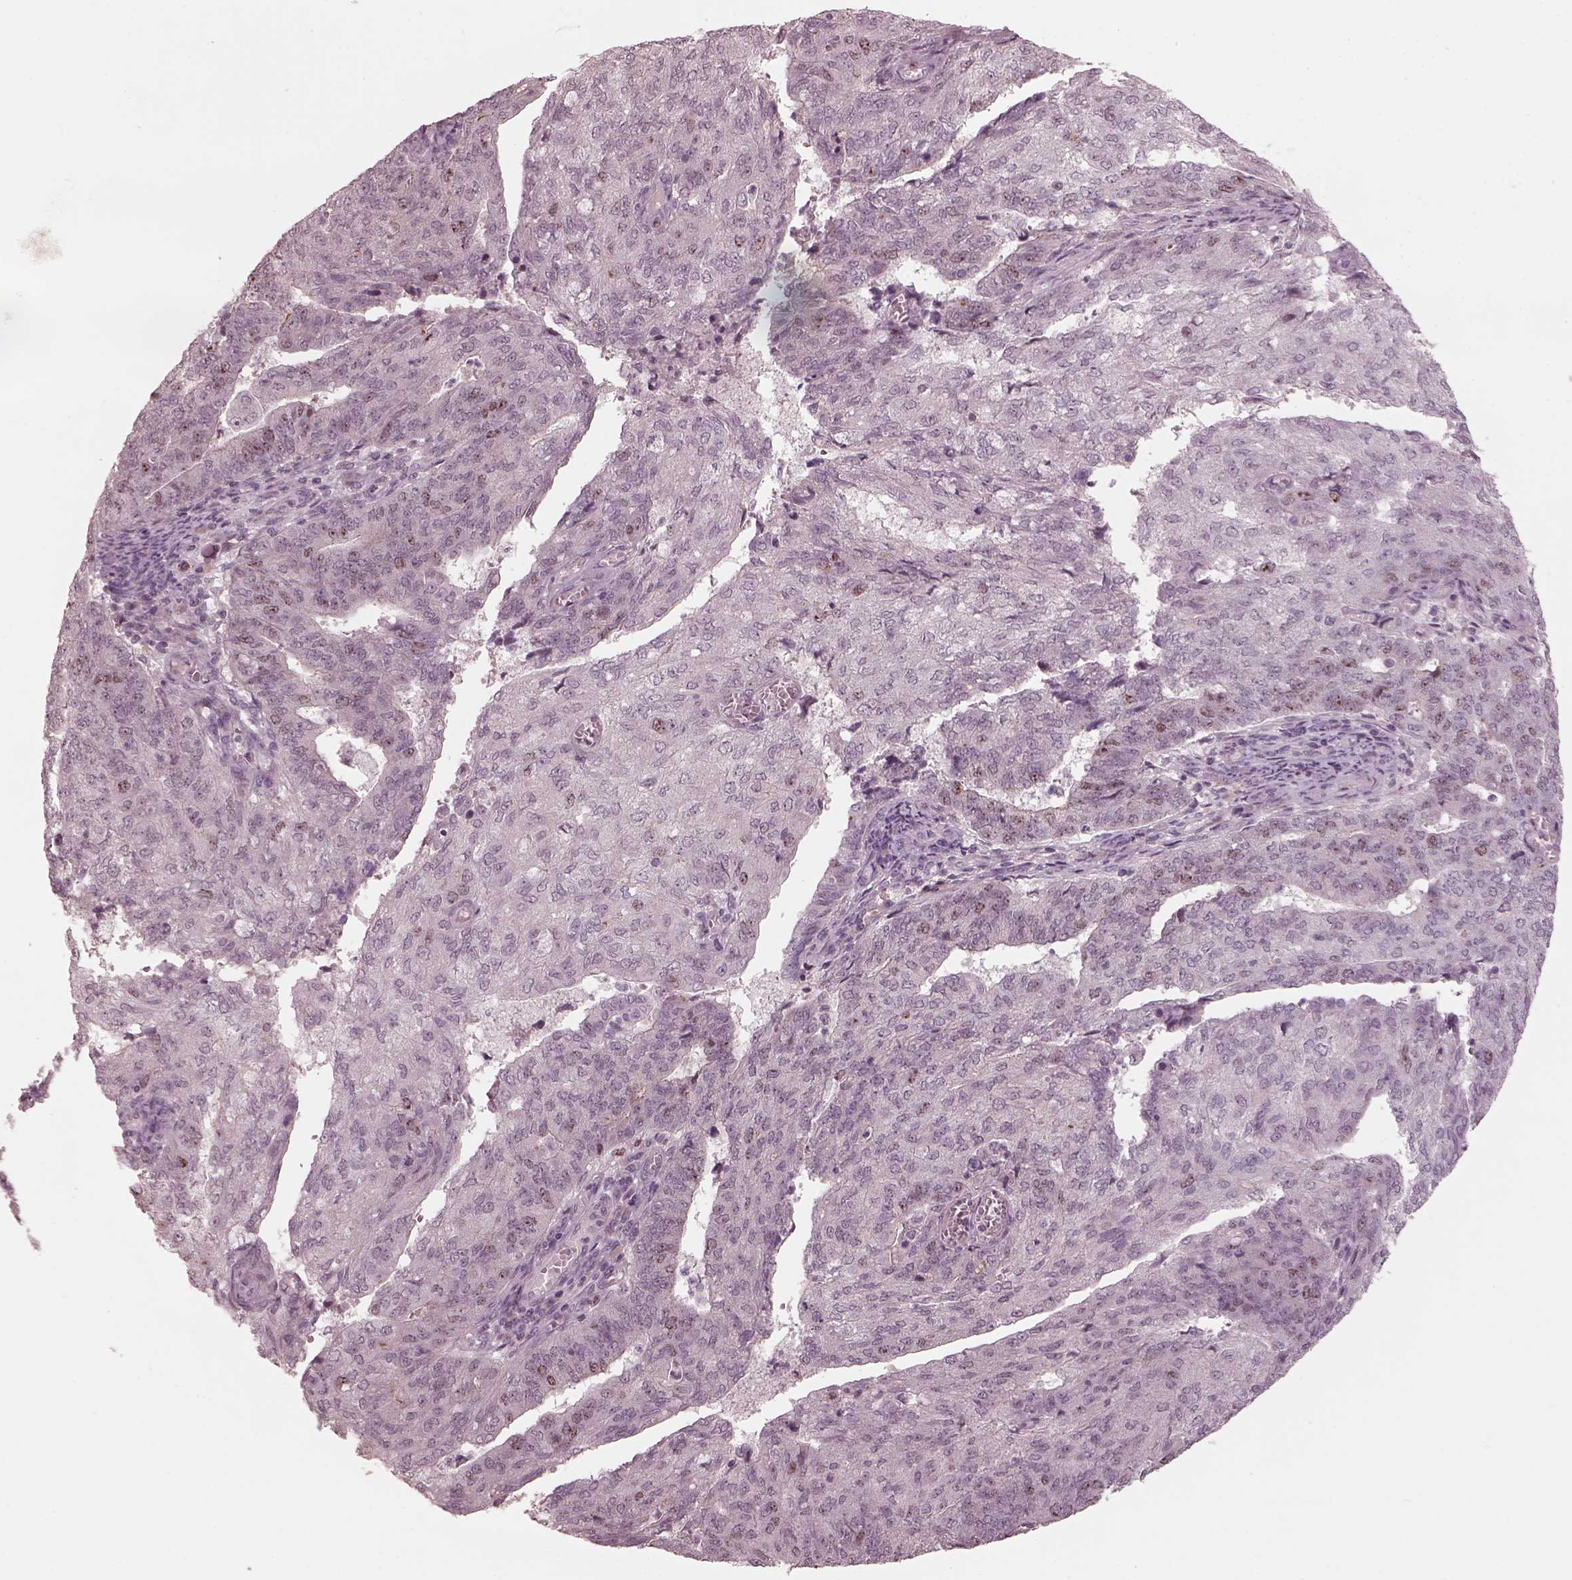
{"staining": {"intensity": "negative", "quantity": "none", "location": "none"}, "tissue": "endometrial cancer", "cell_type": "Tumor cells", "image_type": "cancer", "snomed": [{"axis": "morphology", "description": "Adenocarcinoma, NOS"}, {"axis": "topography", "description": "Endometrium"}], "caption": "This is an IHC histopathology image of human endometrial cancer (adenocarcinoma). There is no staining in tumor cells.", "gene": "SAXO1", "patient": {"sex": "female", "age": 82}}